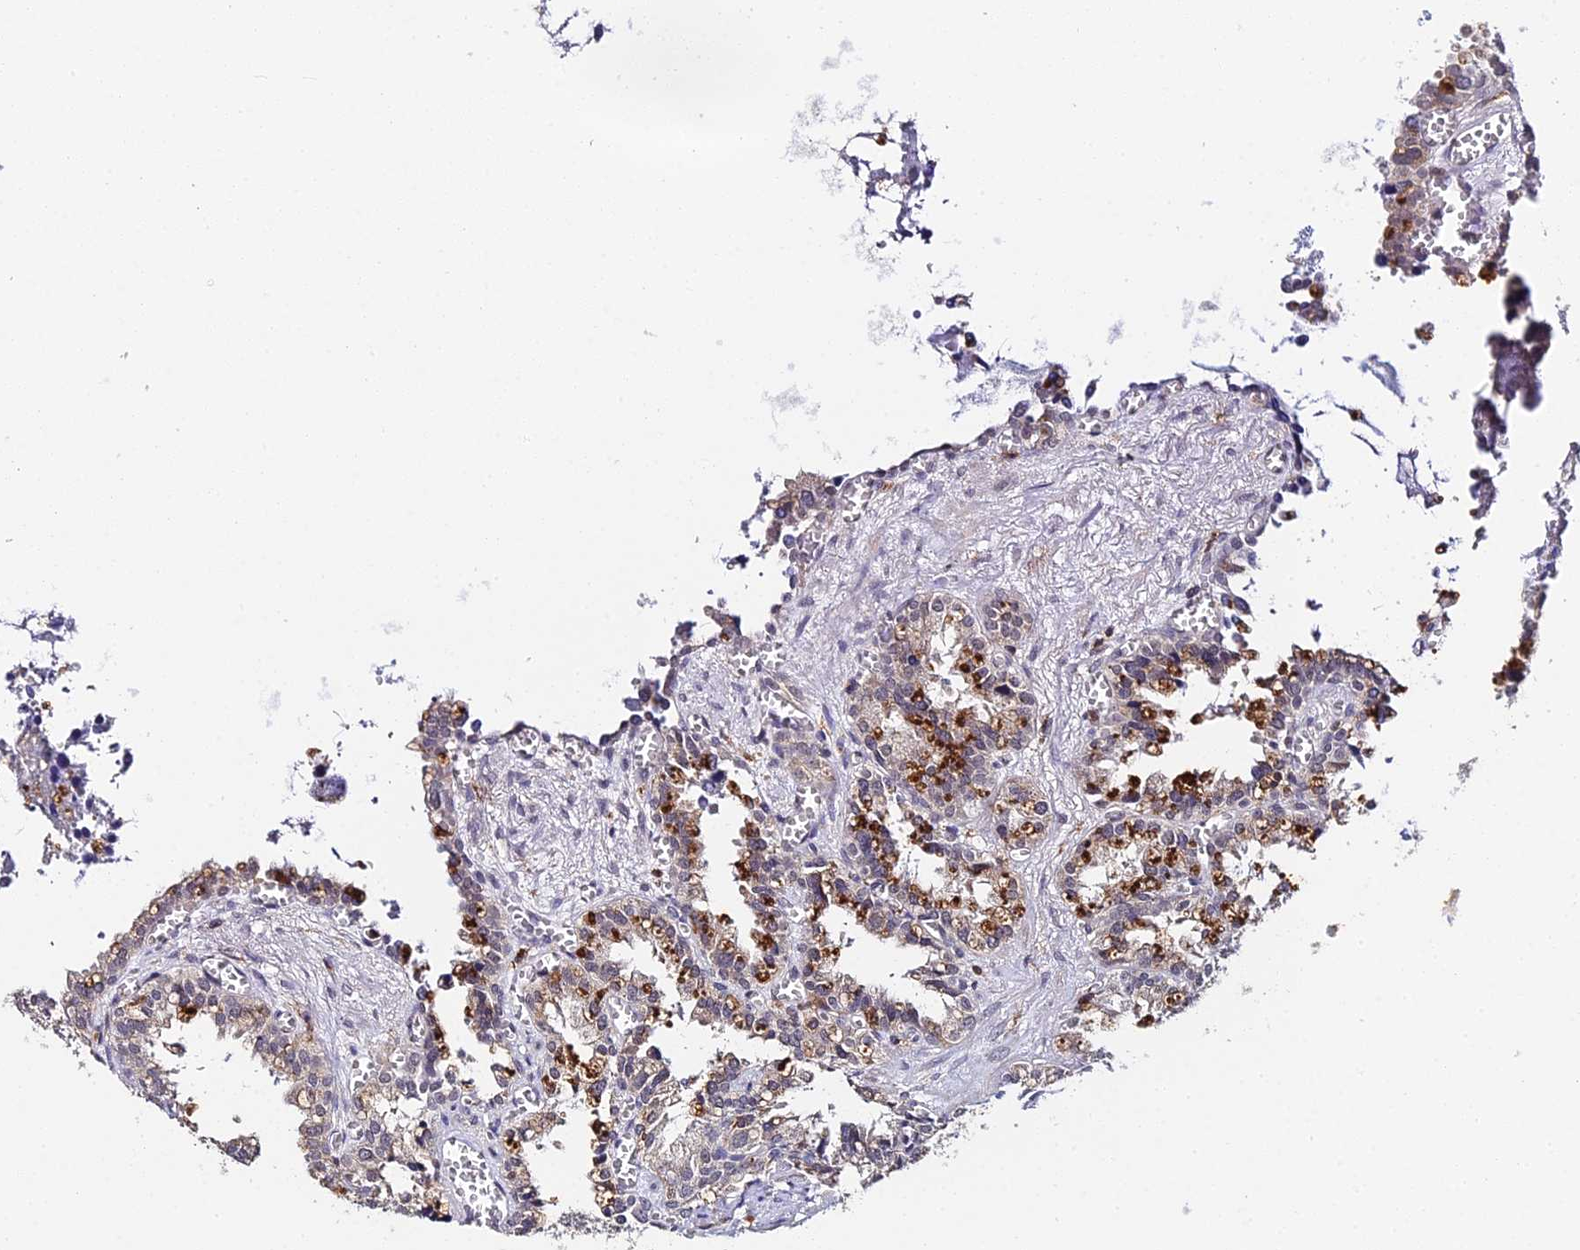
{"staining": {"intensity": "moderate", "quantity": "25%-75%", "location": "cytoplasmic/membranous,nuclear"}, "tissue": "seminal vesicle", "cell_type": "Glandular cells", "image_type": "normal", "snomed": [{"axis": "morphology", "description": "Normal tissue, NOS"}, {"axis": "topography", "description": "Prostate"}, {"axis": "topography", "description": "Seminal veicle"}], "caption": "This photomicrograph reveals normal seminal vesicle stained with immunohistochemistry (IHC) to label a protein in brown. The cytoplasmic/membranous,nuclear of glandular cells show moderate positivity for the protein. Nuclei are counter-stained blue.", "gene": "TPRX1", "patient": {"sex": "male", "age": 51}}